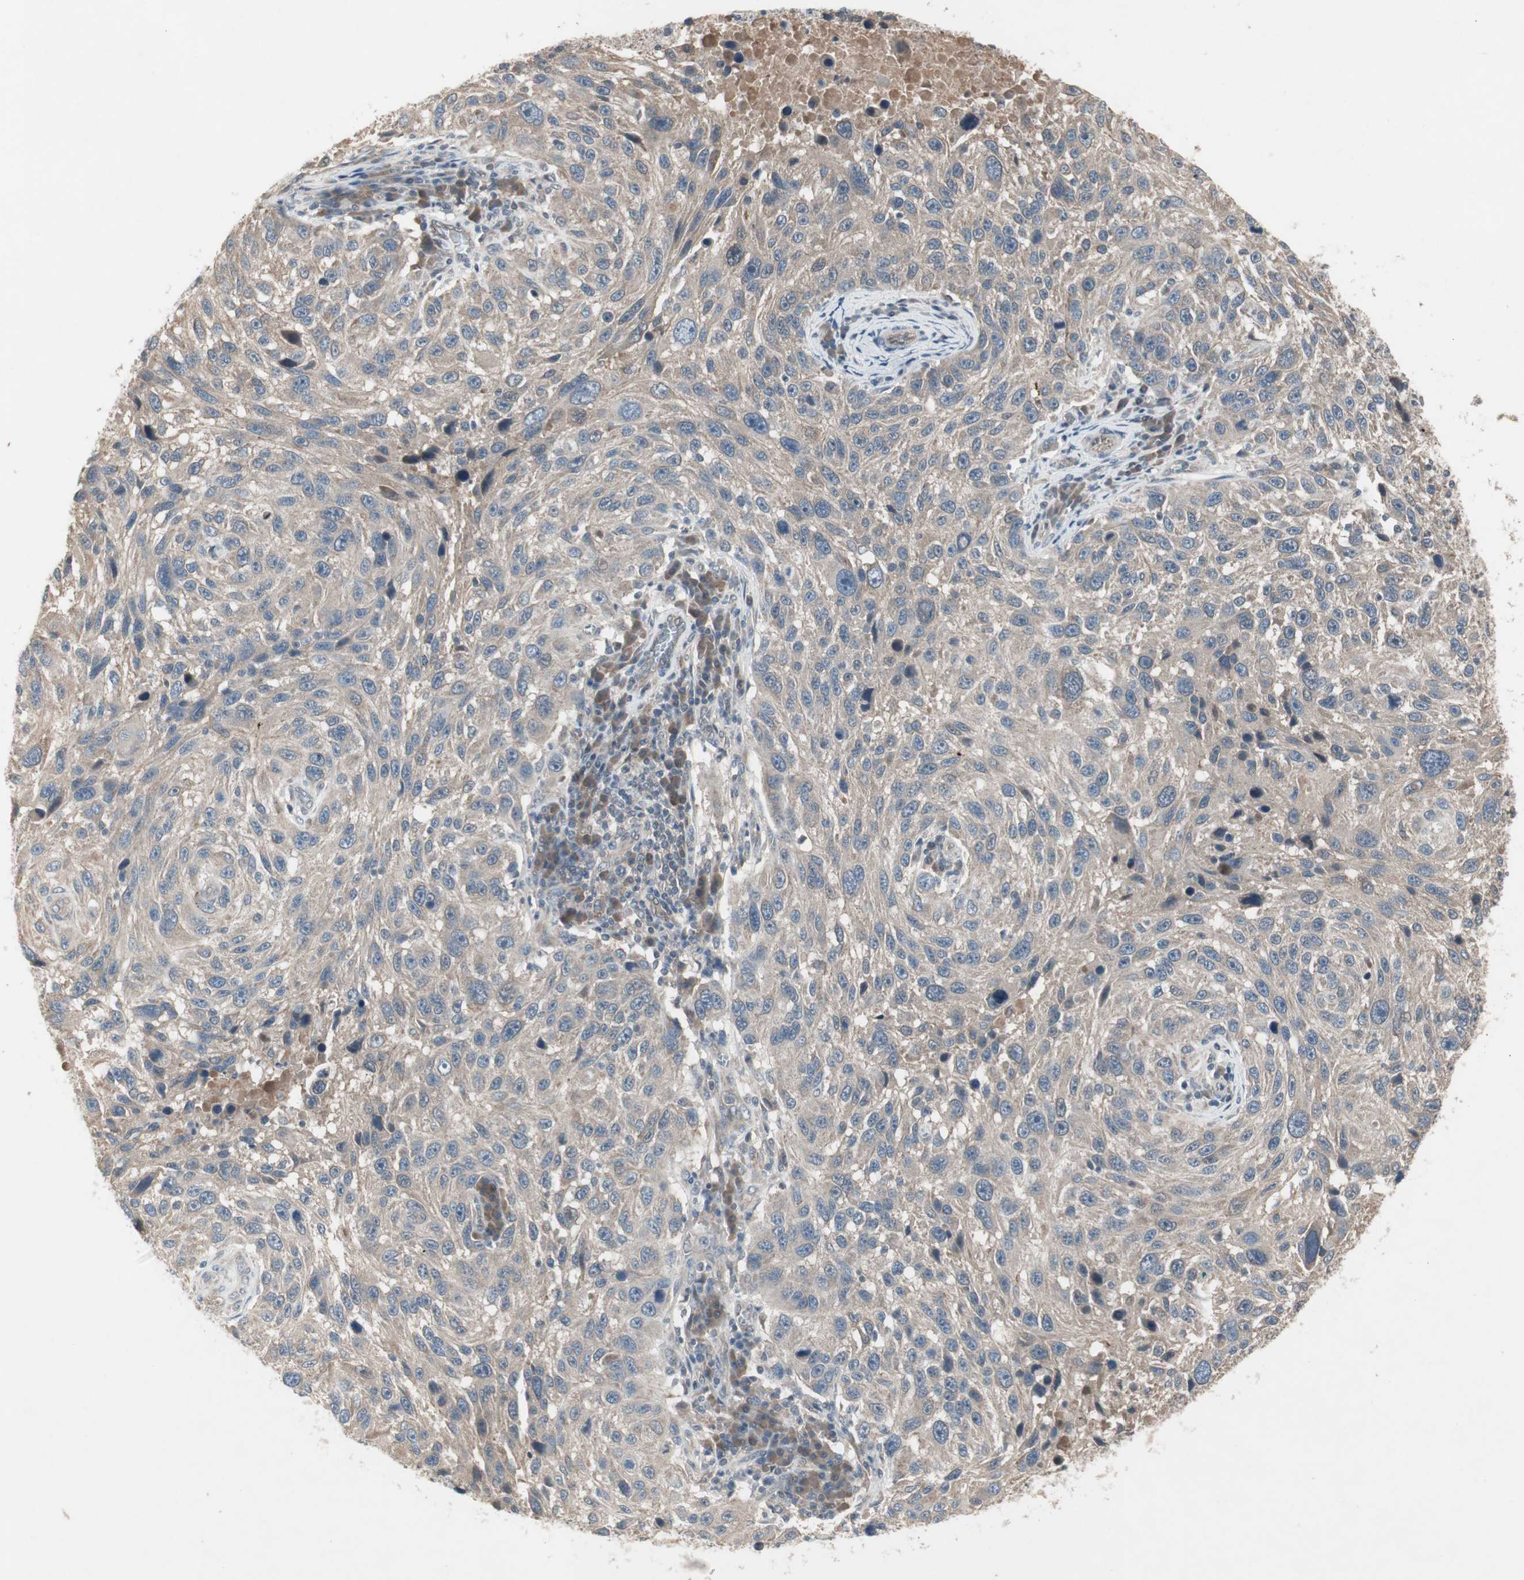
{"staining": {"intensity": "negative", "quantity": "none", "location": "none"}, "tissue": "melanoma", "cell_type": "Tumor cells", "image_type": "cancer", "snomed": [{"axis": "morphology", "description": "Malignant melanoma, NOS"}, {"axis": "topography", "description": "Skin"}], "caption": "This is an immunohistochemistry histopathology image of human melanoma. There is no positivity in tumor cells.", "gene": "JMJD7-PLA2G4B", "patient": {"sex": "male", "age": 53}}